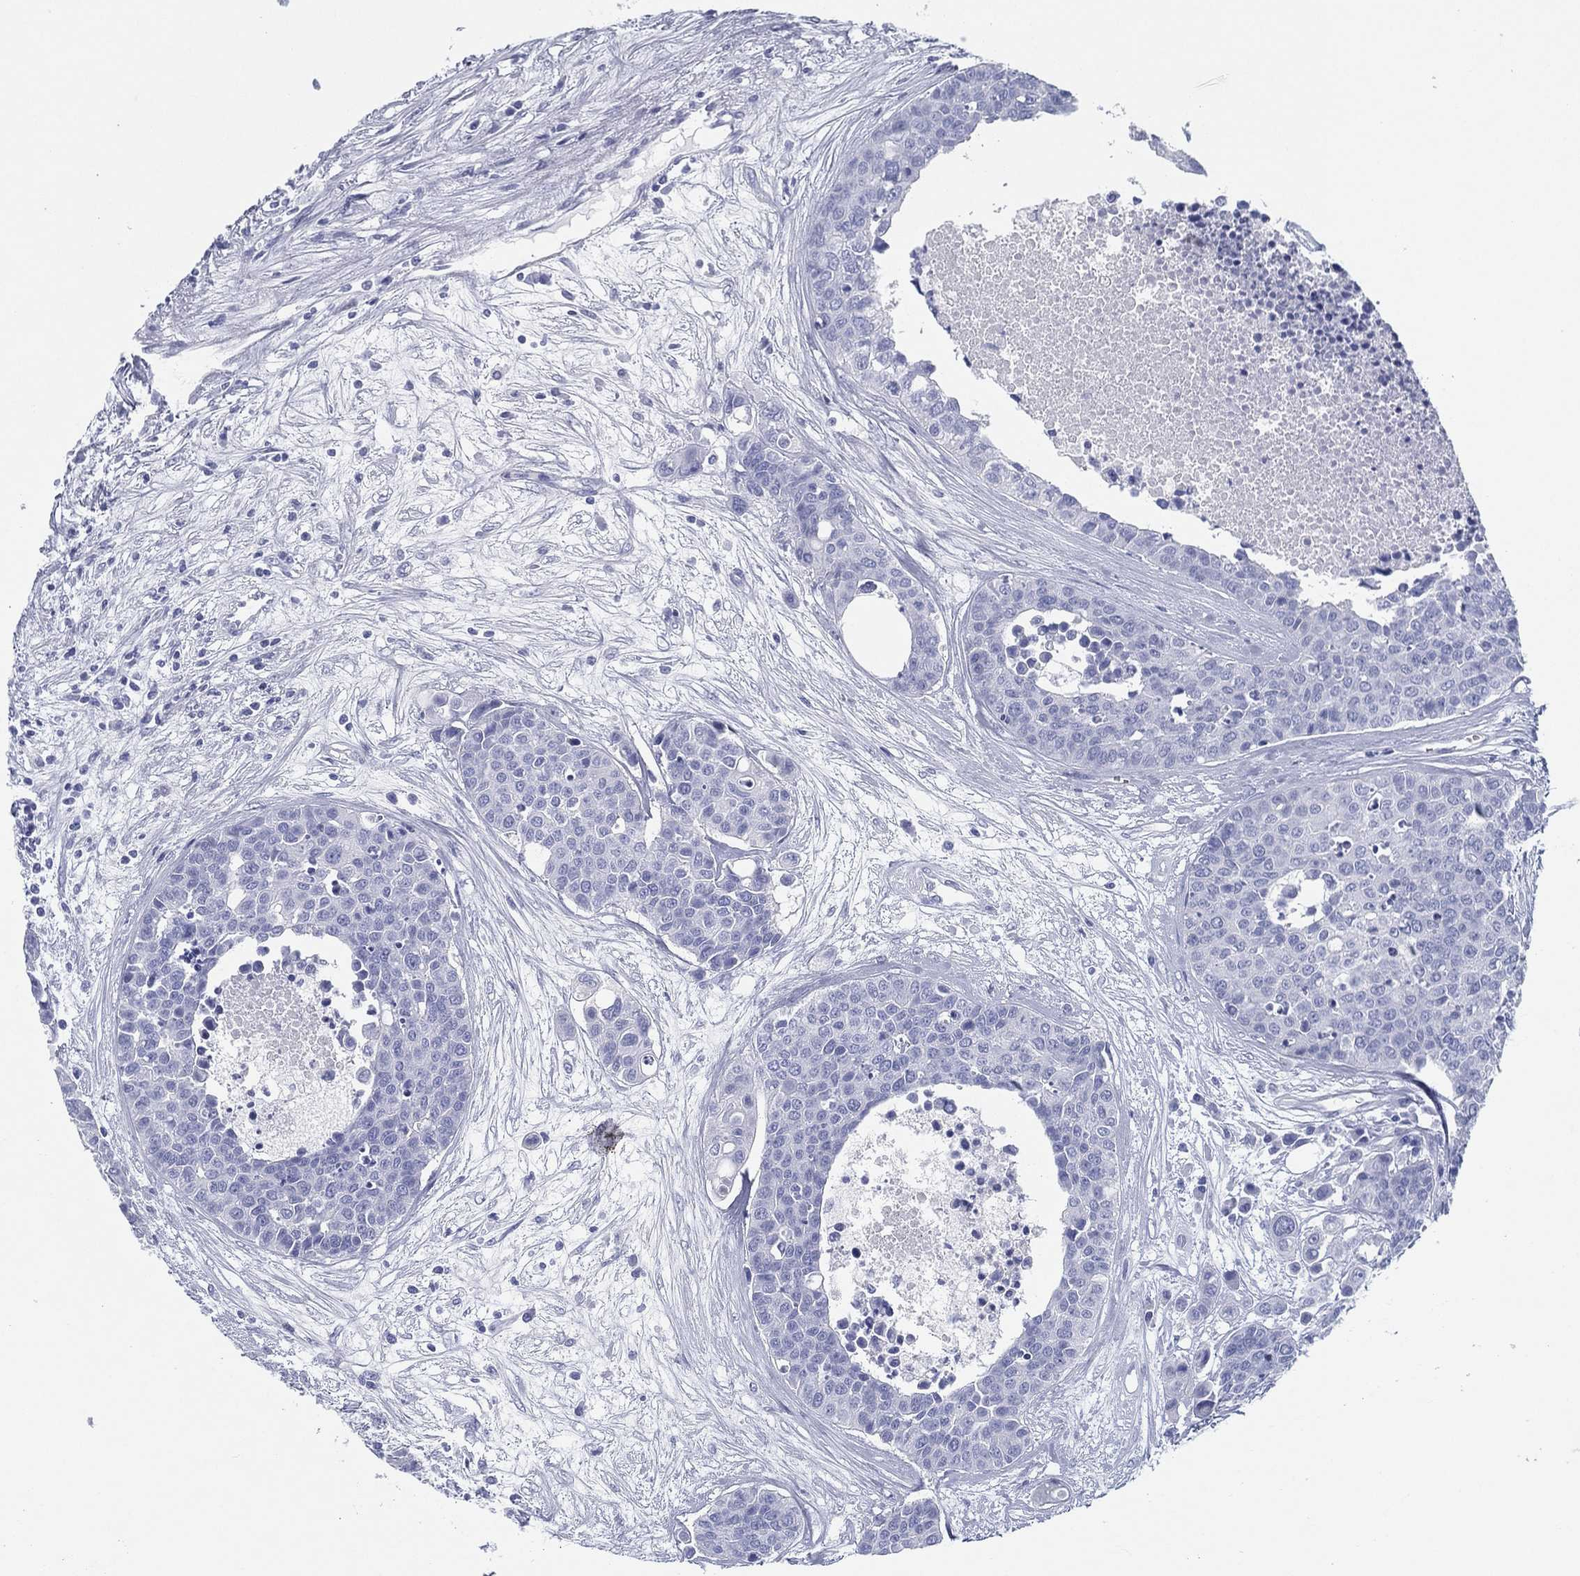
{"staining": {"intensity": "negative", "quantity": "none", "location": "none"}, "tissue": "carcinoid", "cell_type": "Tumor cells", "image_type": "cancer", "snomed": [{"axis": "morphology", "description": "Carcinoid, malignant, NOS"}, {"axis": "topography", "description": "Colon"}], "caption": "High magnification brightfield microscopy of malignant carcinoid stained with DAB (3,3'-diaminobenzidine) (brown) and counterstained with hematoxylin (blue): tumor cells show no significant expression.", "gene": "TMEM252", "patient": {"sex": "male", "age": 81}}